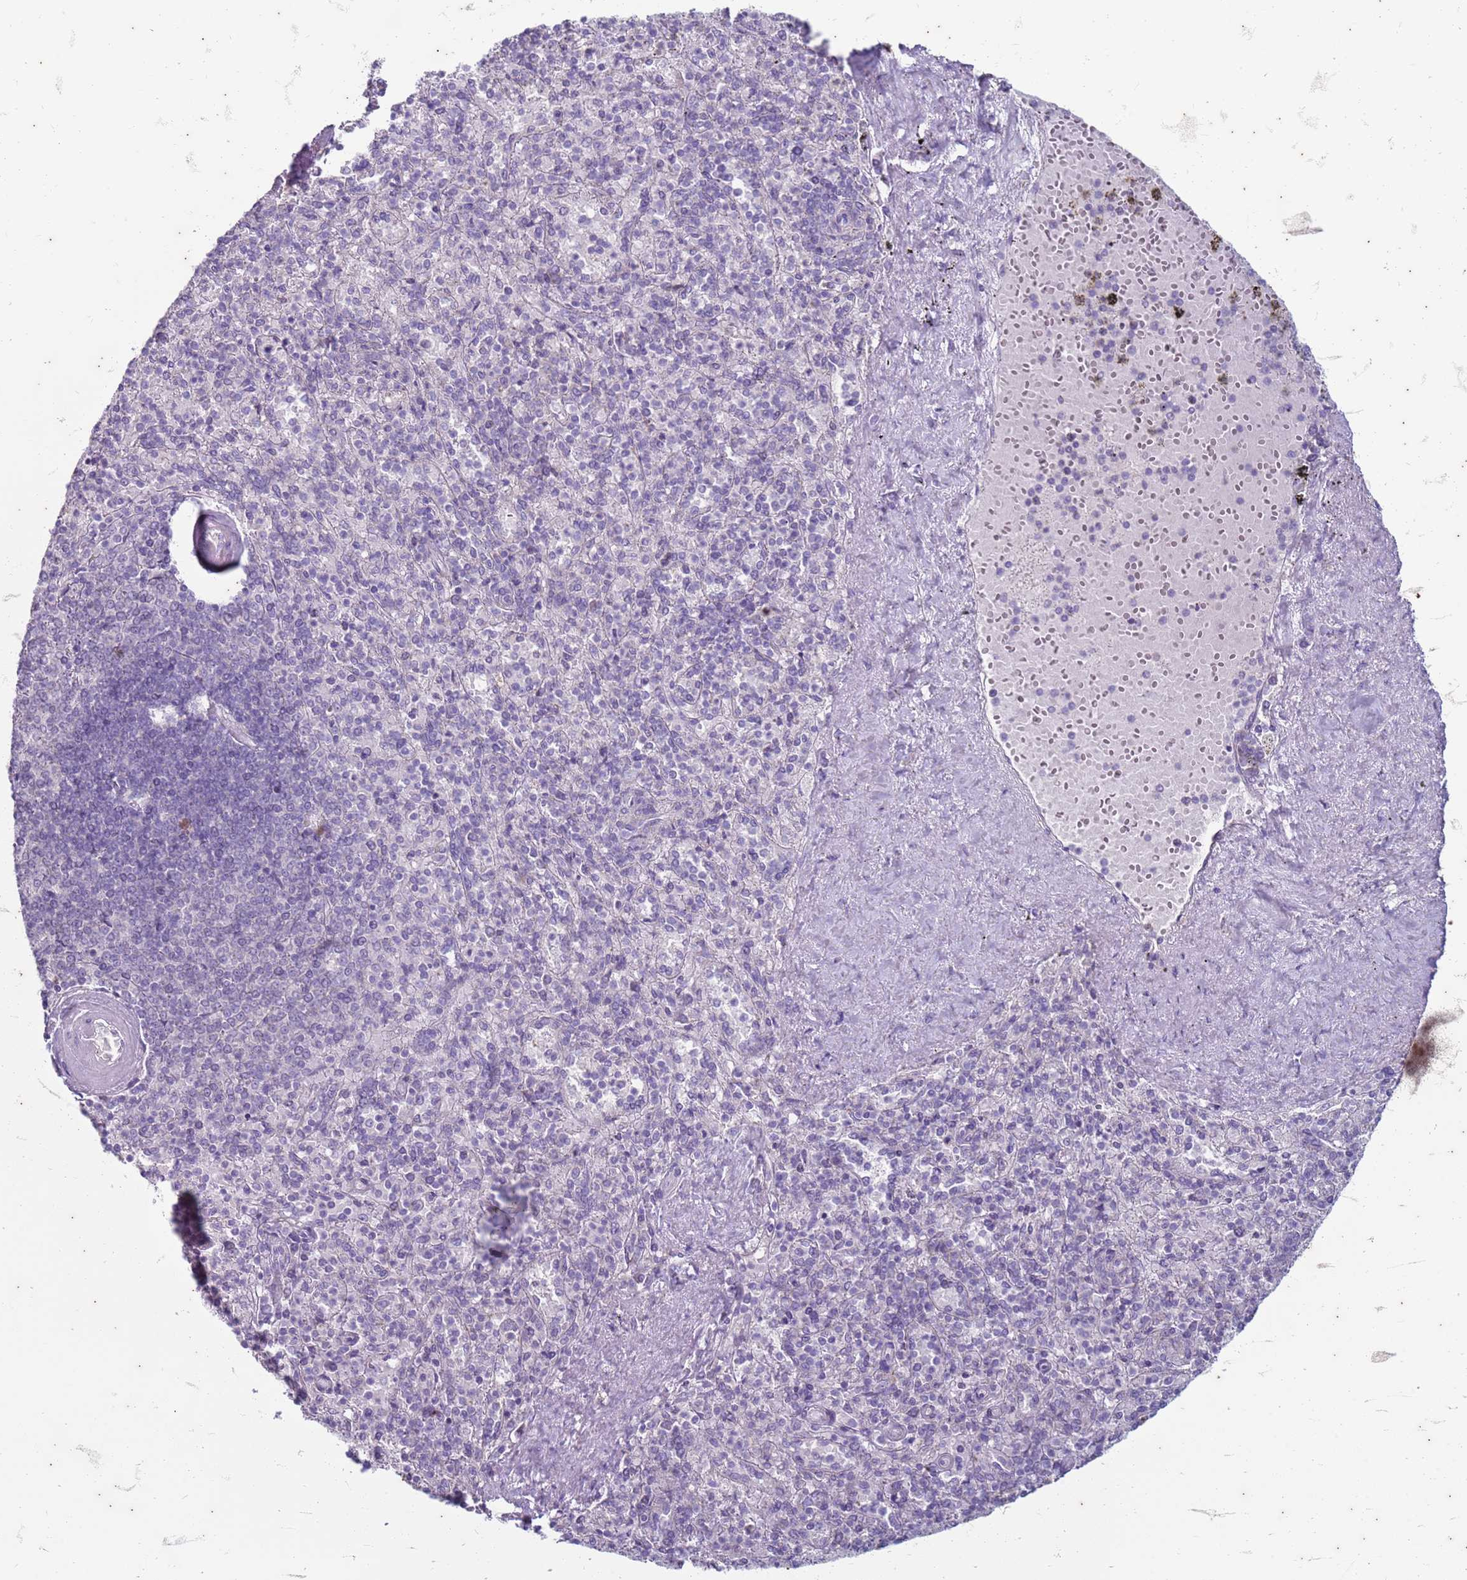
{"staining": {"intensity": "negative", "quantity": "none", "location": "none"}, "tissue": "spleen", "cell_type": "Cells in red pulp", "image_type": "normal", "snomed": [{"axis": "morphology", "description": "Normal tissue, NOS"}, {"axis": "topography", "description": "Spleen"}], "caption": "Immunohistochemistry (IHC) micrograph of unremarkable human spleen stained for a protein (brown), which reveals no expression in cells in red pulp. (Stains: DAB immunohistochemistry (IHC) with hematoxylin counter stain, Microscopy: brightfield microscopy at high magnification).", "gene": "SUCO", "patient": {"sex": "male", "age": 82}}